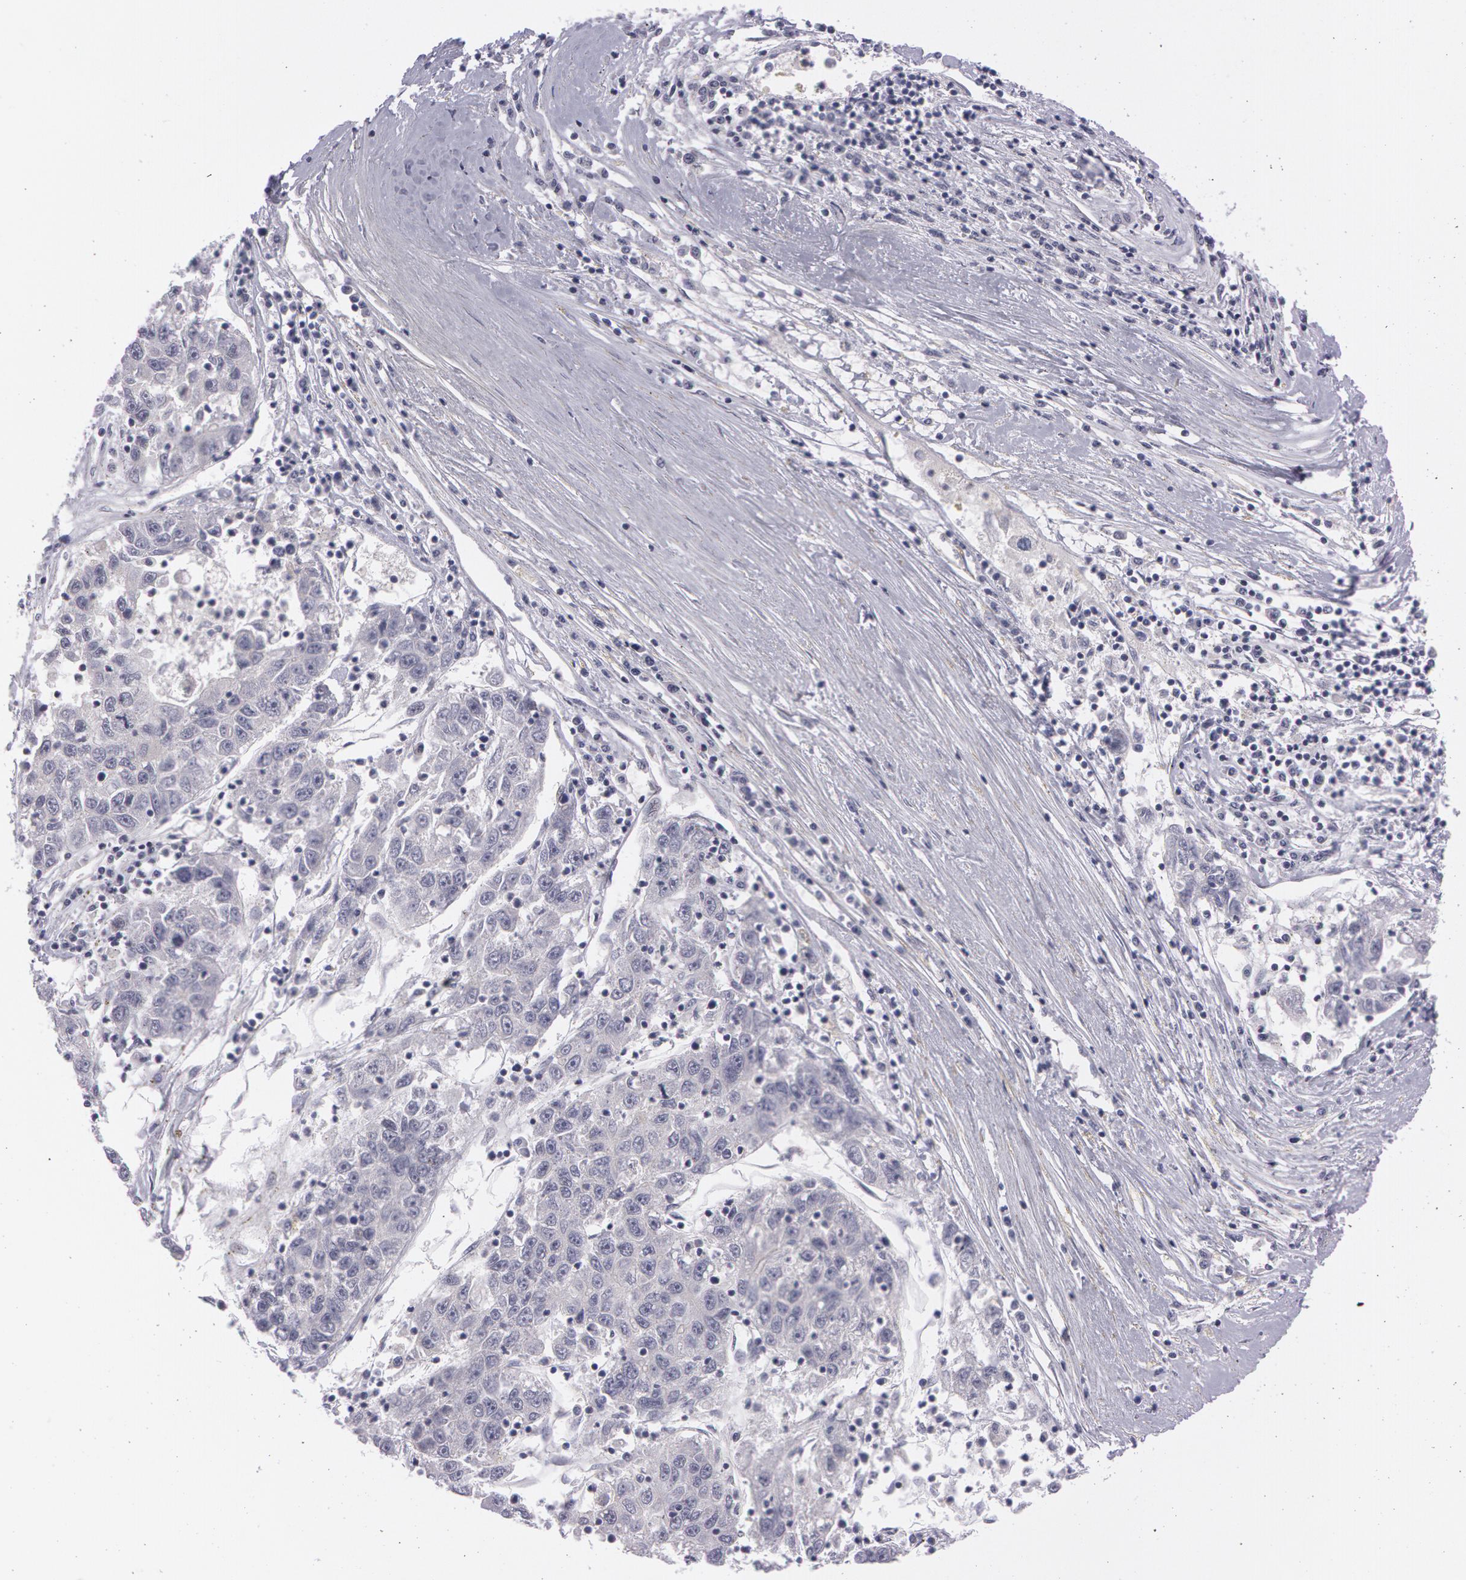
{"staining": {"intensity": "negative", "quantity": "none", "location": "none"}, "tissue": "liver cancer", "cell_type": "Tumor cells", "image_type": "cancer", "snomed": [{"axis": "morphology", "description": "Carcinoma, Hepatocellular, NOS"}, {"axis": "topography", "description": "Liver"}], "caption": "This is an immunohistochemistry histopathology image of human liver cancer. There is no positivity in tumor cells.", "gene": "IL1RN", "patient": {"sex": "male", "age": 49}}